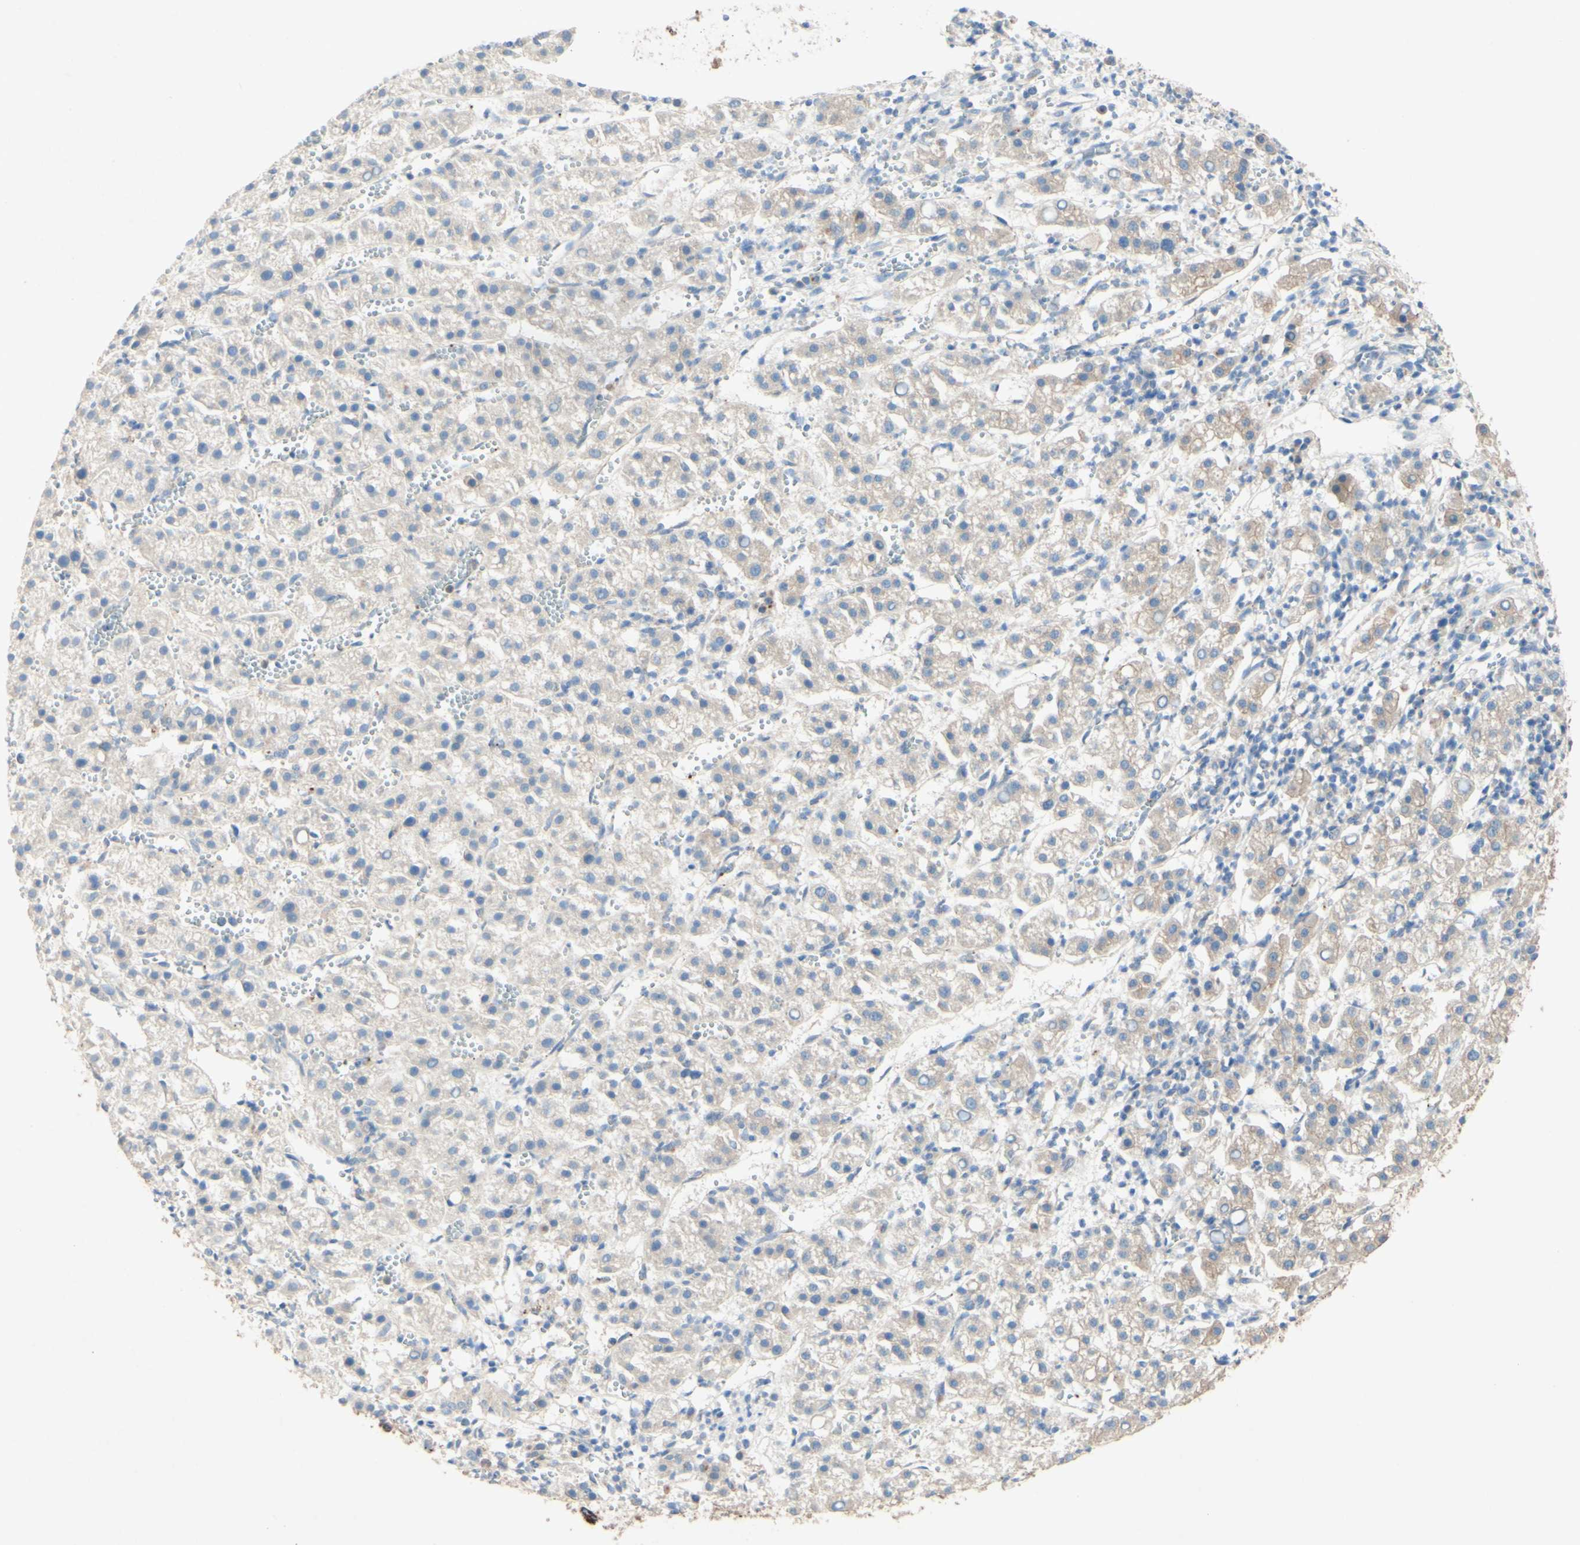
{"staining": {"intensity": "weak", "quantity": "<25%", "location": "cytoplasmic/membranous"}, "tissue": "liver cancer", "cell_type": "Tumor cells", "image_type": "cancer", "snomed": [{"axis": "morphology", "description": "Carcinoma, Hepatocellular, NOS"}, {"axis": "topography", "description": "Liver"}], "caption": "Tumor cells are negative for protein expression in human liver cancer.", "gene": "MTM1", "patient": {"sex": "female", "age": 58}}